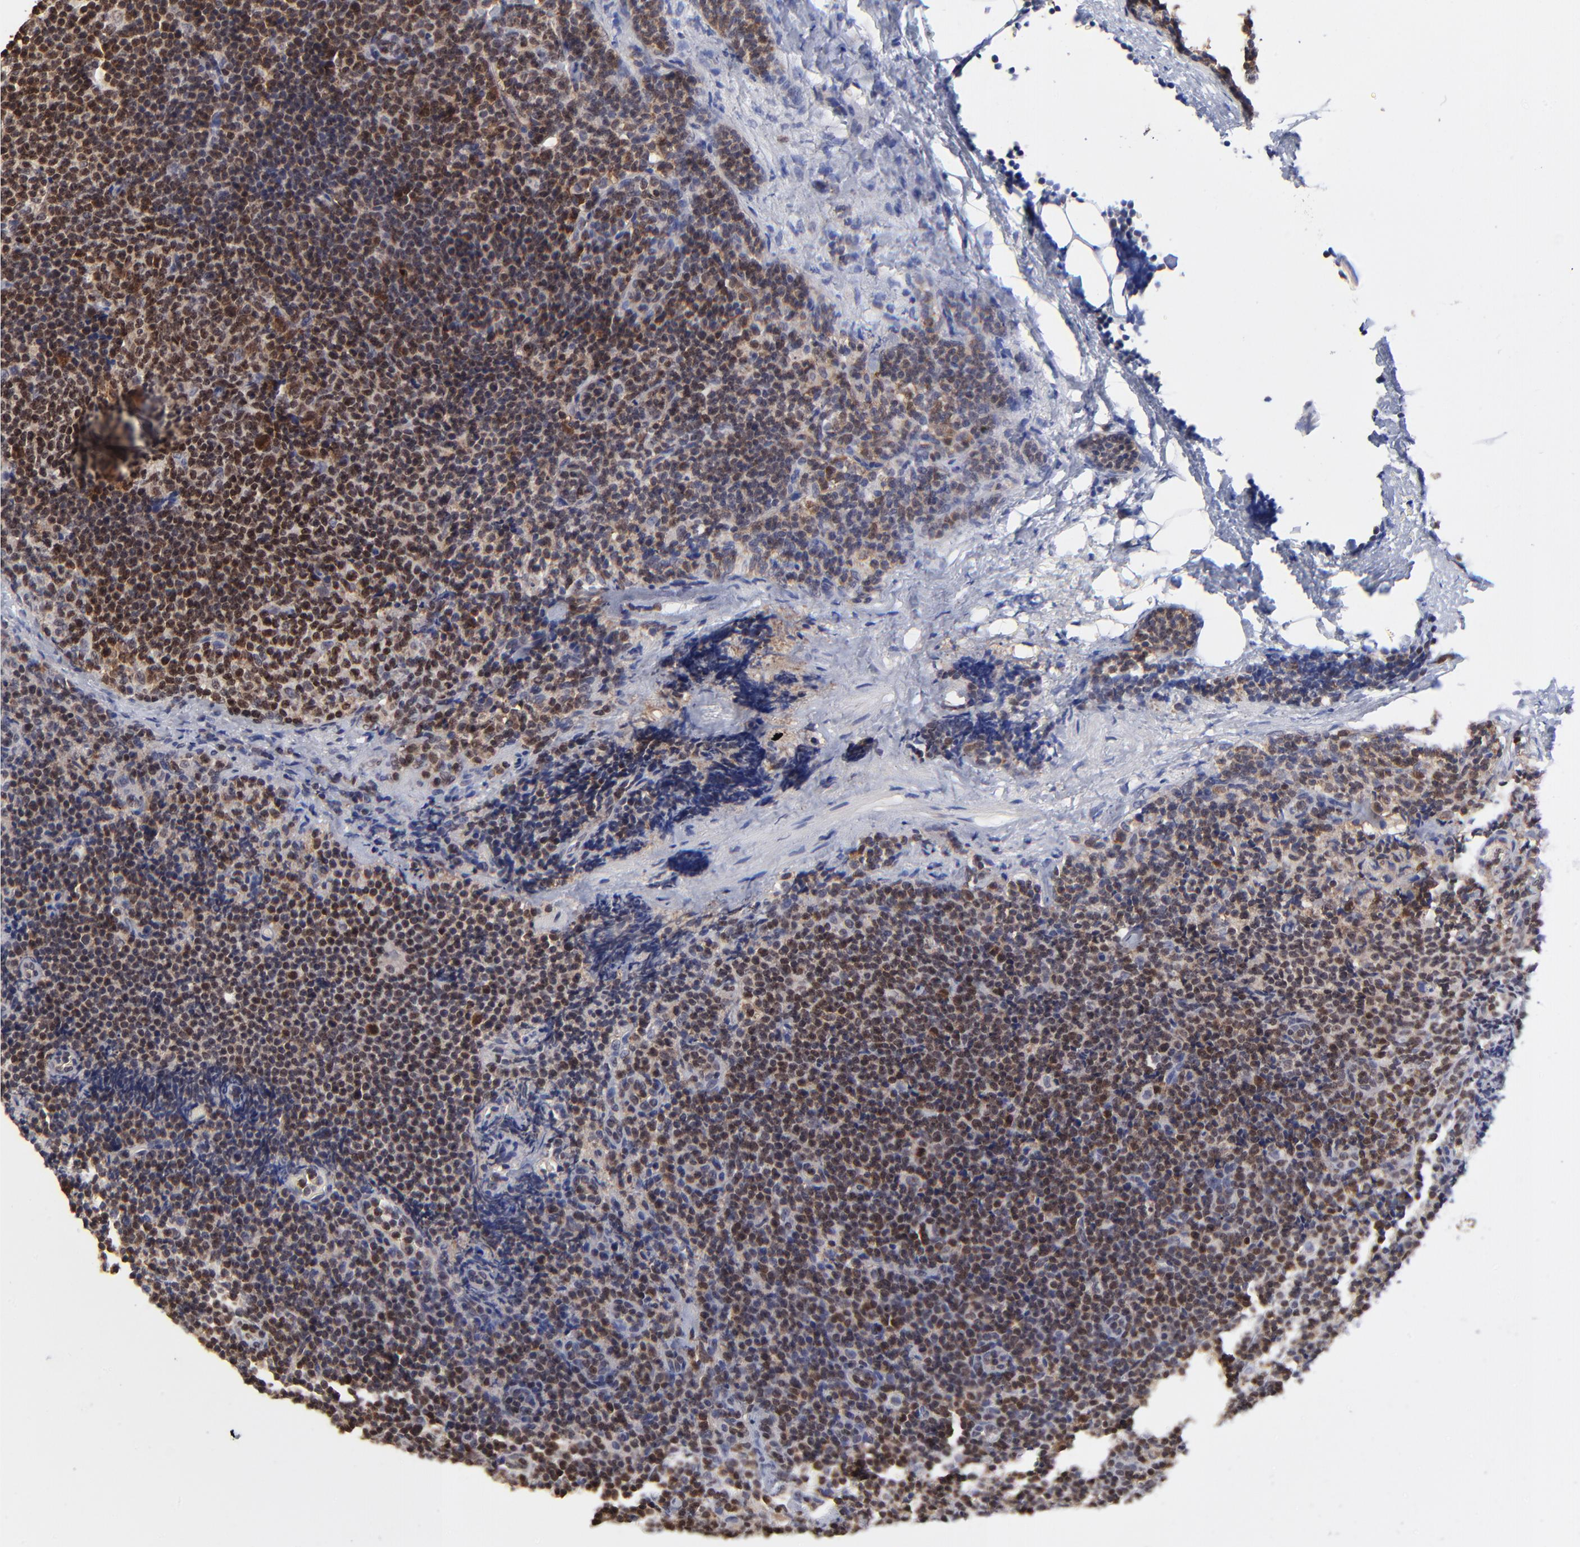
{"staining": {"intensity": "strong", "quantity": ">75%", "location": "cytoplasmic/membranous,nuclear"}, "tissue": "lymphoma", "cell_type": "Tumor cells", "image_type": "cancer", "snomed": [{"axis": "morphology", "description": "Malignant lymphoma, non-Hodgkin's type, High grade"}, {"axis": "topography", "description": "Lymph node"}], "caption": "An image showing strong cytoplasmic/membranous and nuclear staining in approximately >75% of tumor cells in lymphoma, as visualized by brown immunohistochemical staining.", "gene": "DCTPP1", "patient": {"sex": "female", "age": 58}}